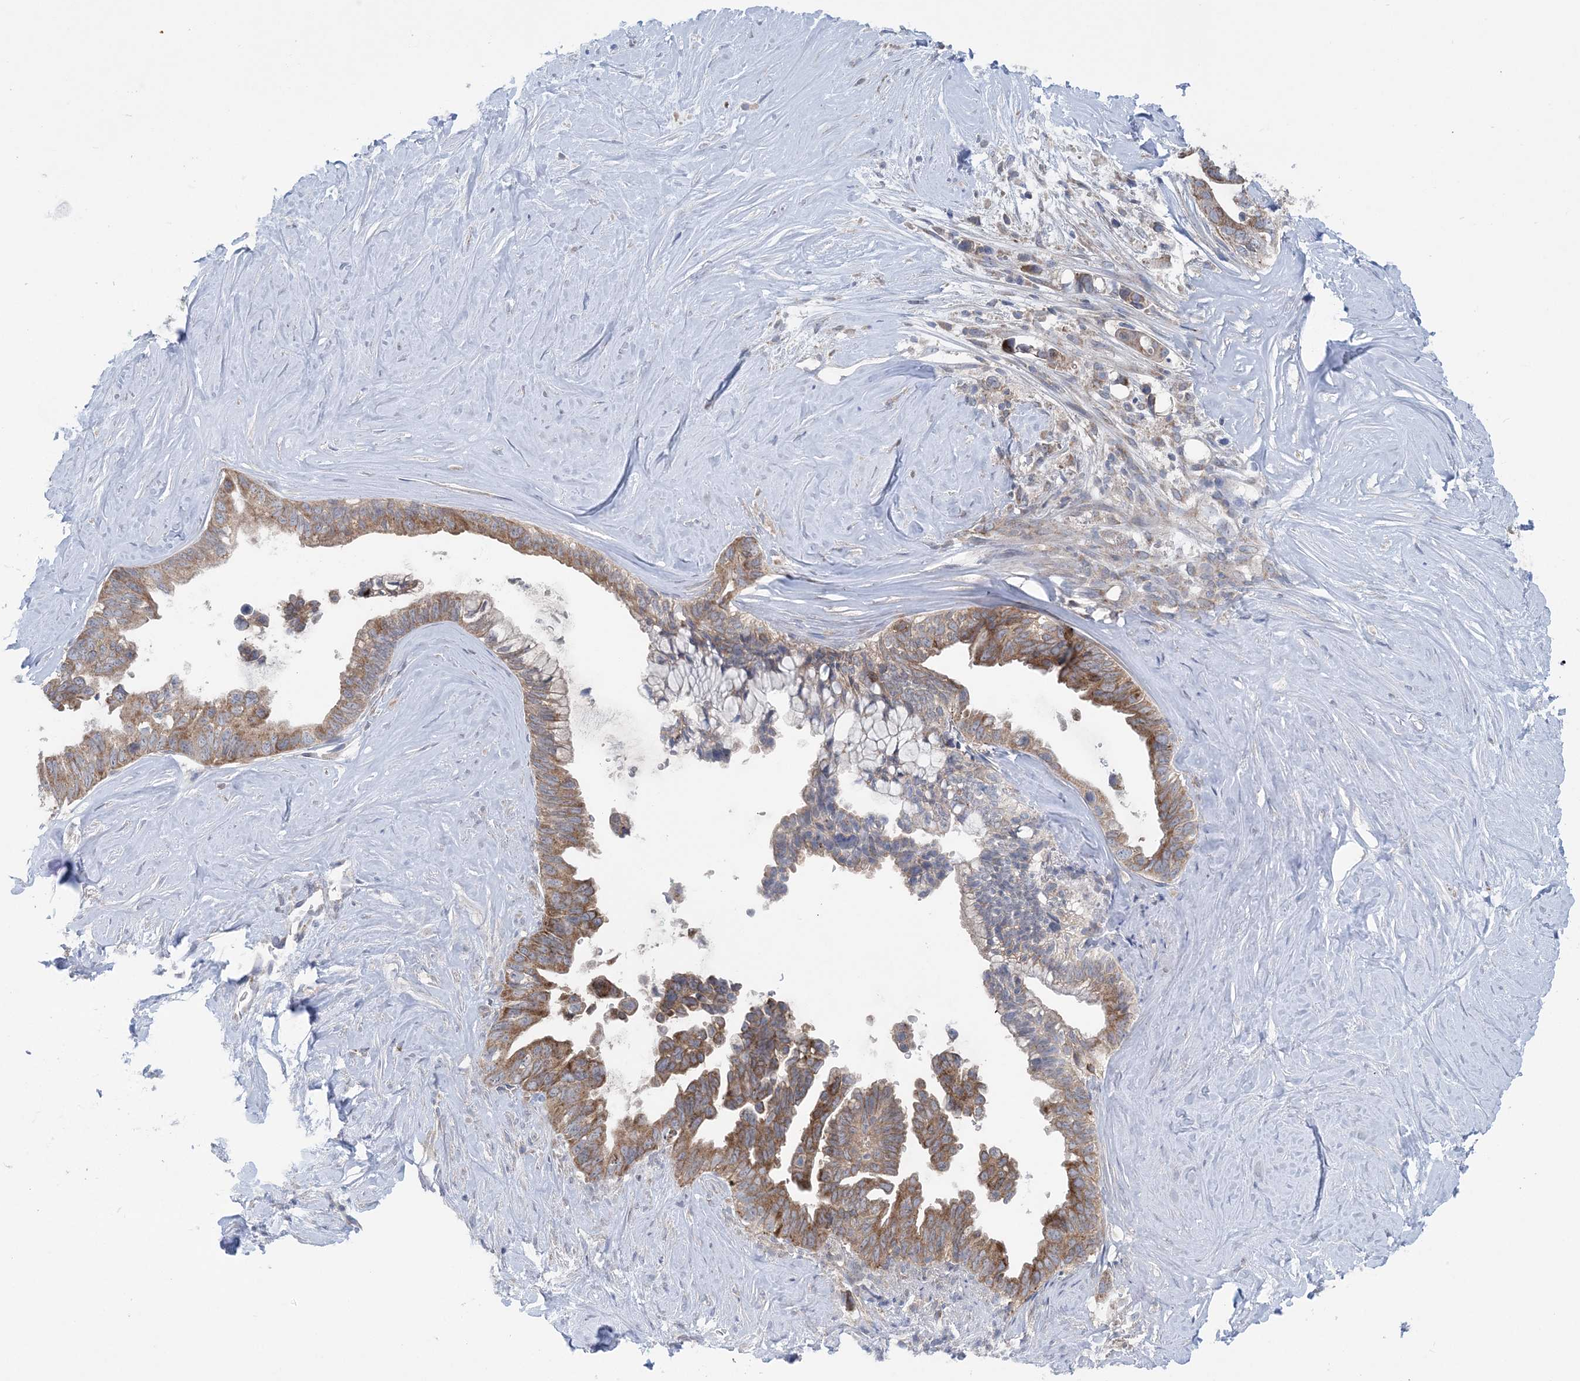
{"staining": {"intensity": "moderate", "quantity": ">75%", "location": "cytoplasmic/membranous"}, "tissue": "pancreatic cancer", "cell_type": "Tumor cells", "image_type": "cancer", "snomed": [{"axis": "morphology", "description": "Adenocarcinoma, NOS"}, {"axis": "topography", "description": "Pancreas"}], "caption": "A micrograph of adenocarcinoma (pancreatic) stained for a protein reveals moderate cytoplasmic/membranous brown staining in tumor cells.", "gene": "COPE", "patient": {"sex": "female", "age": 72}}